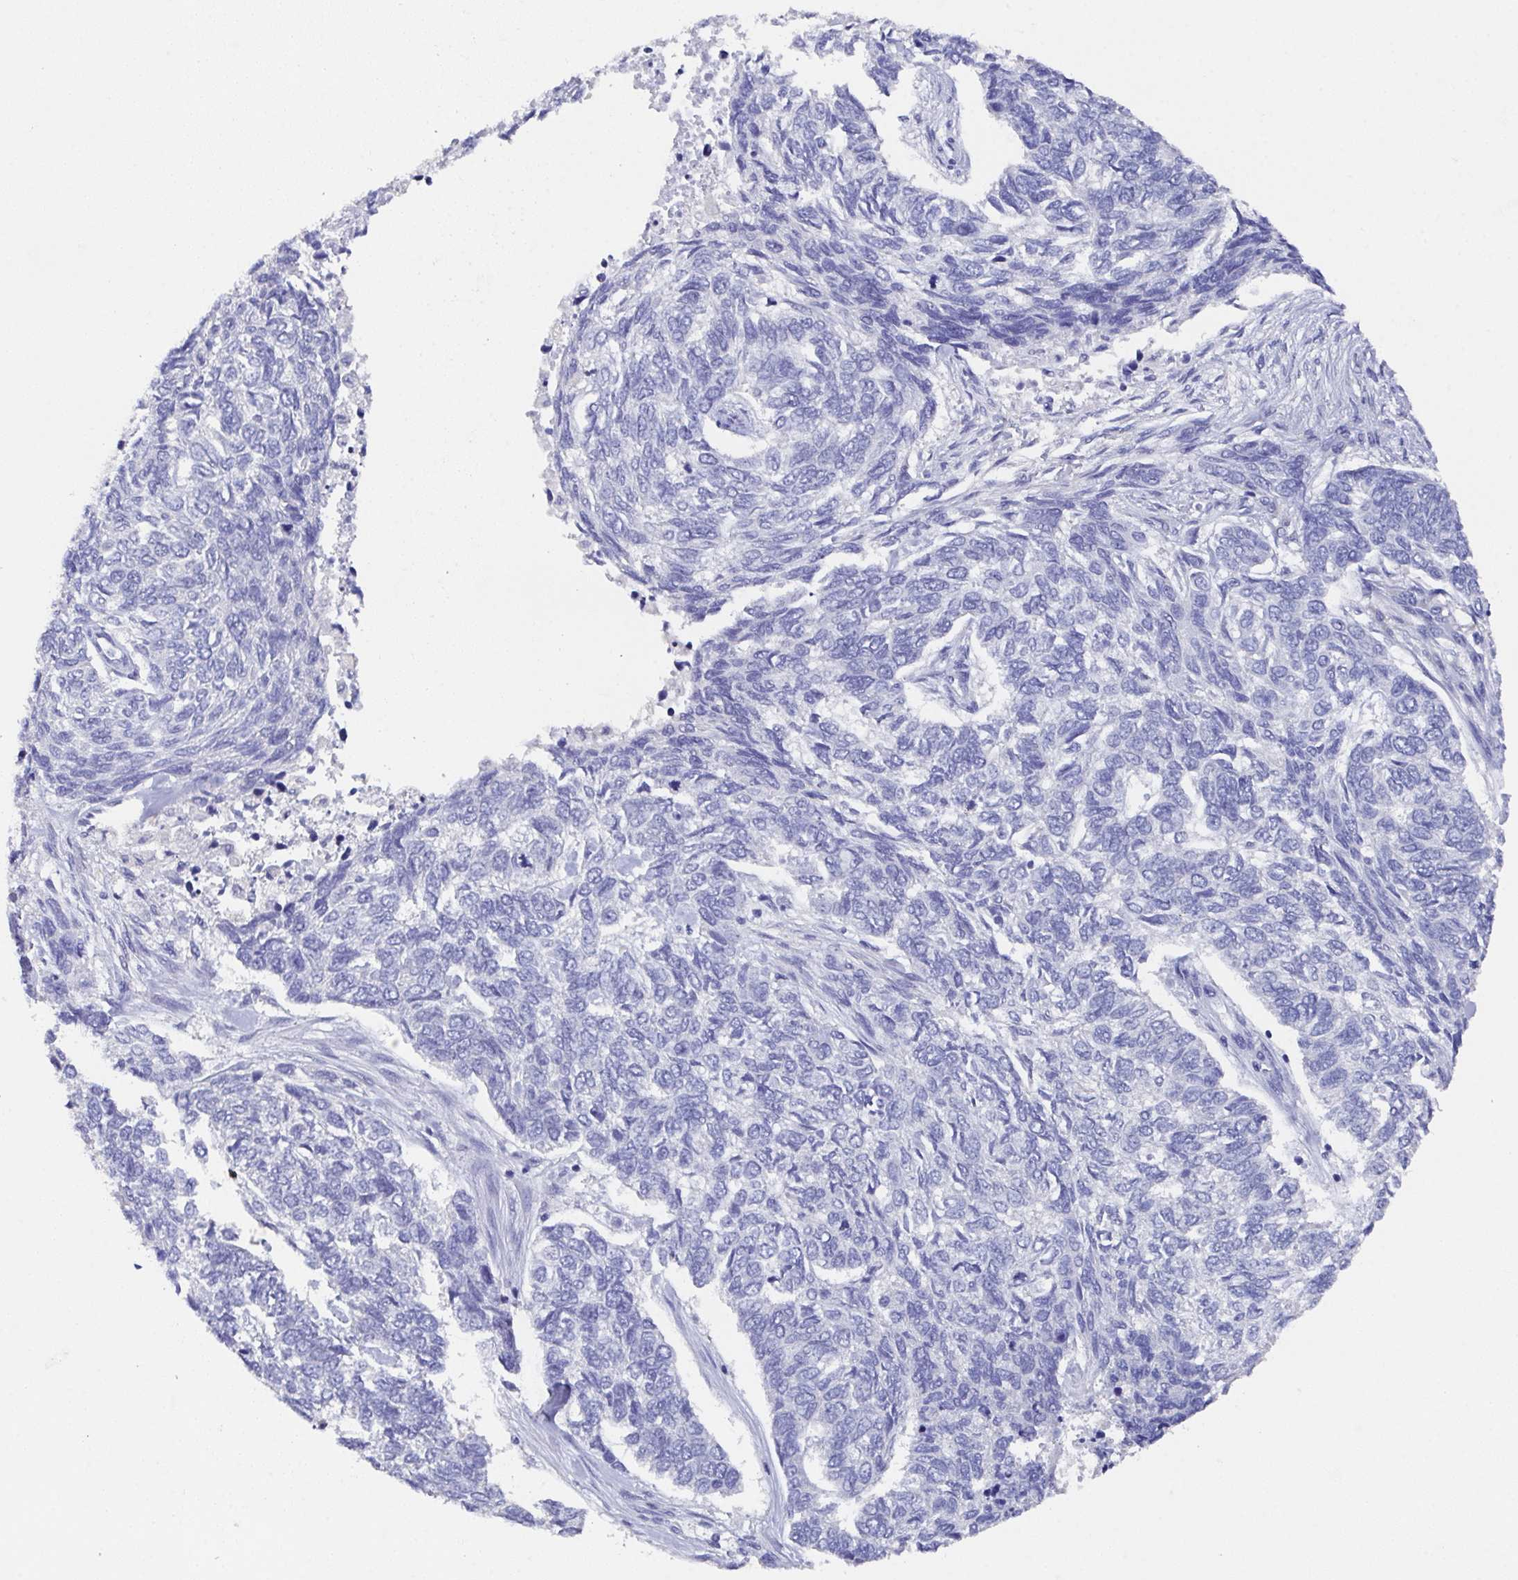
{"staining": {"intensity": "negative", "quantity": "none", "location": "none"}, "tissue": "skin cancer", "cell_type": "Tumor cells", "image_type": "cancer", "snomed": [{"axis": "morphology", "description": "Basal cell carcinoma"}, {"axis": "topography", "description": "Skin"}], "caption": "Tumor cells are negative for brown protein staining in skin cancer.", "gene": "SSC4D", "patient": {"sex": "female", "age": 65}}